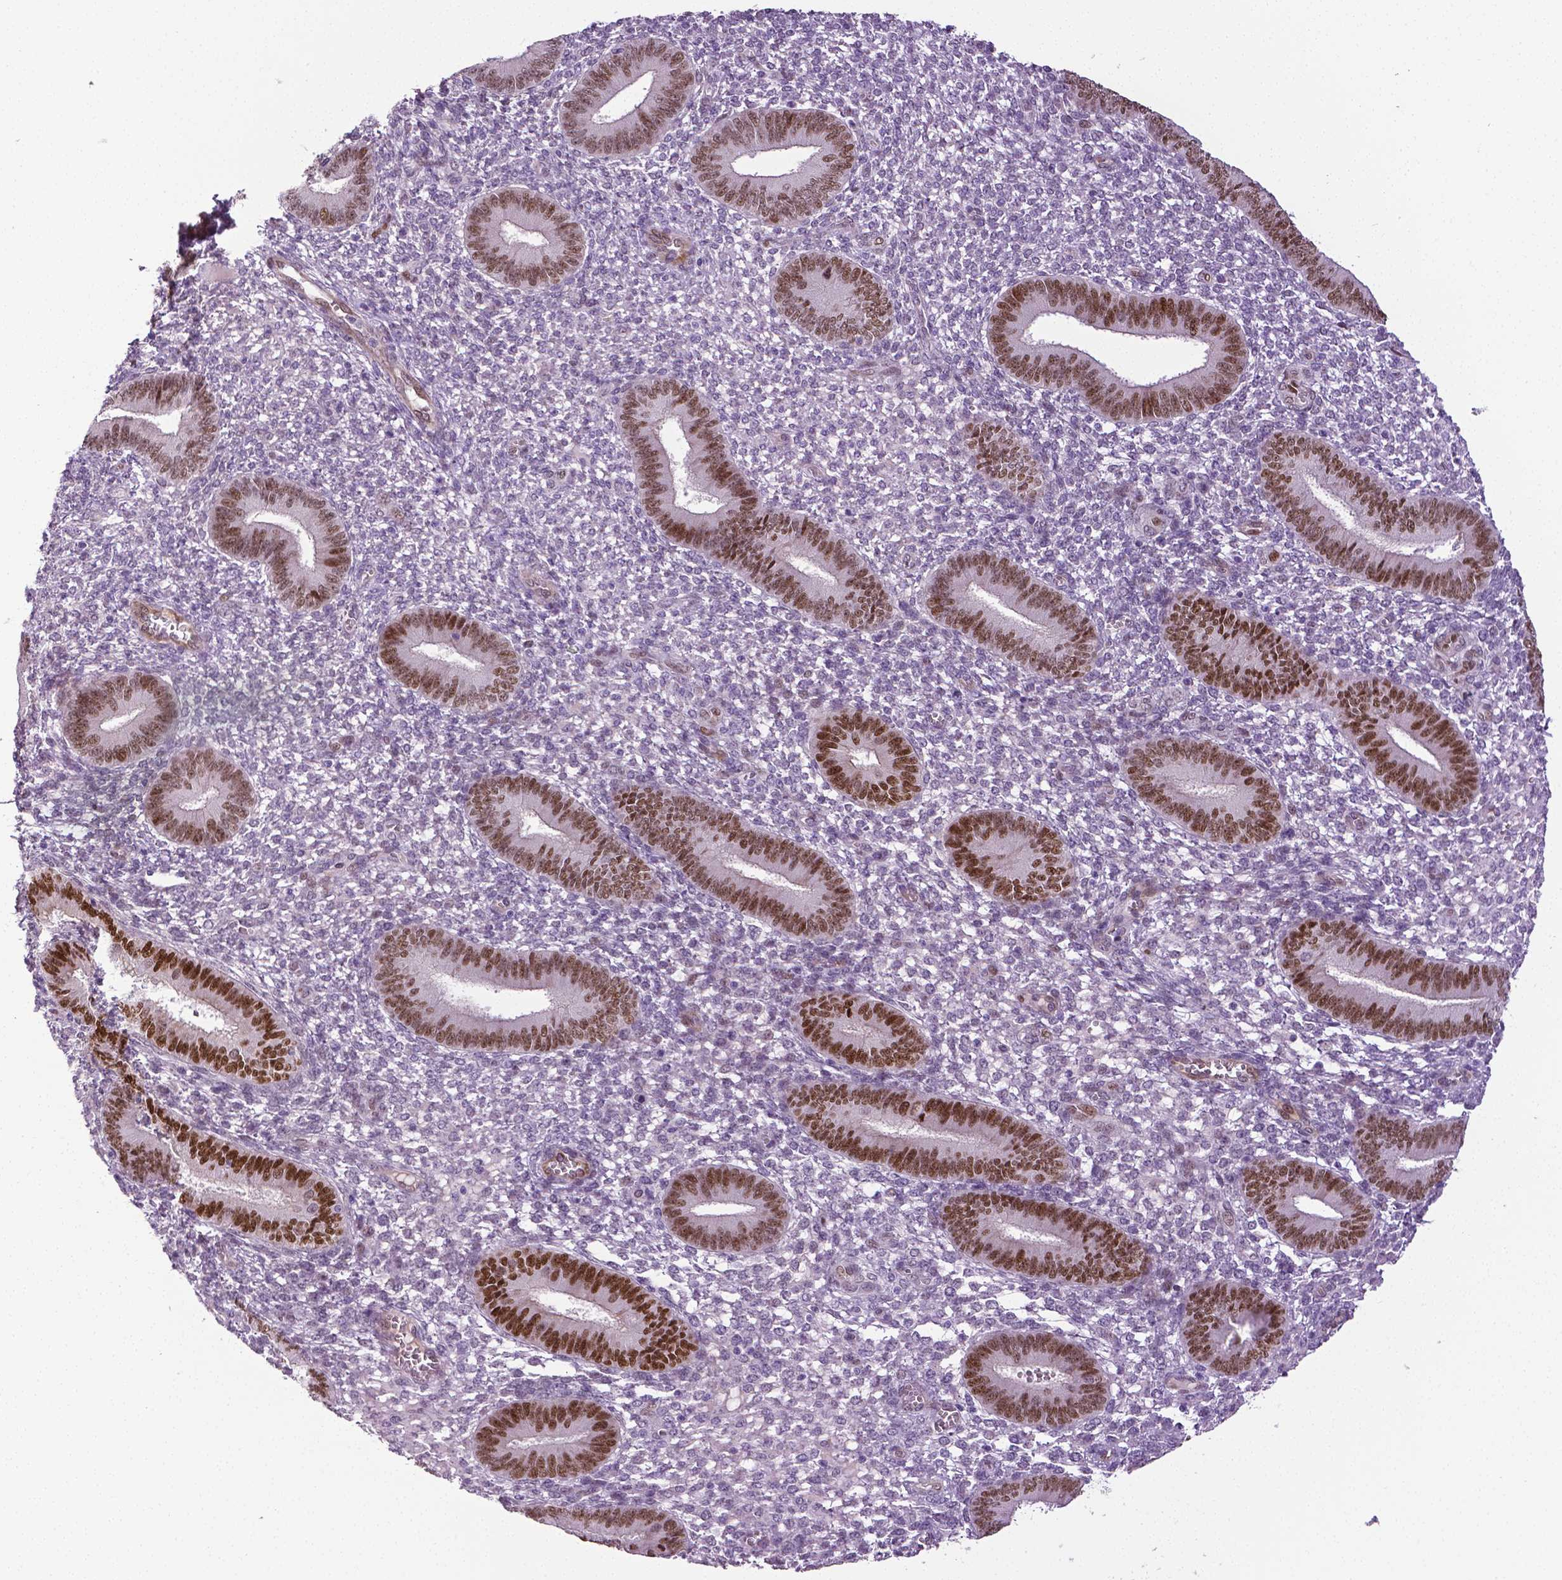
{"staining": {"intensity": "negative", "quantity": "none", "location": "none"}, "tissue": "endometrium", "cell_type": "Cells in endometrial stroma", "image_type": "normal", "snomed": [{"axis": "morphology", "description": "Normal tissue, NOS"}, {"axis": "topography", "description": "Endometrium"}], "caption": "Immunohistochemistry (IHC) of benign human endometrium demonstrates no positivity in cells in endometrial stroma. (DAB IHC with hematoxylin counter stain).", "gene": "PTGER3", "patient": {"sex": "female", "age": 42}}